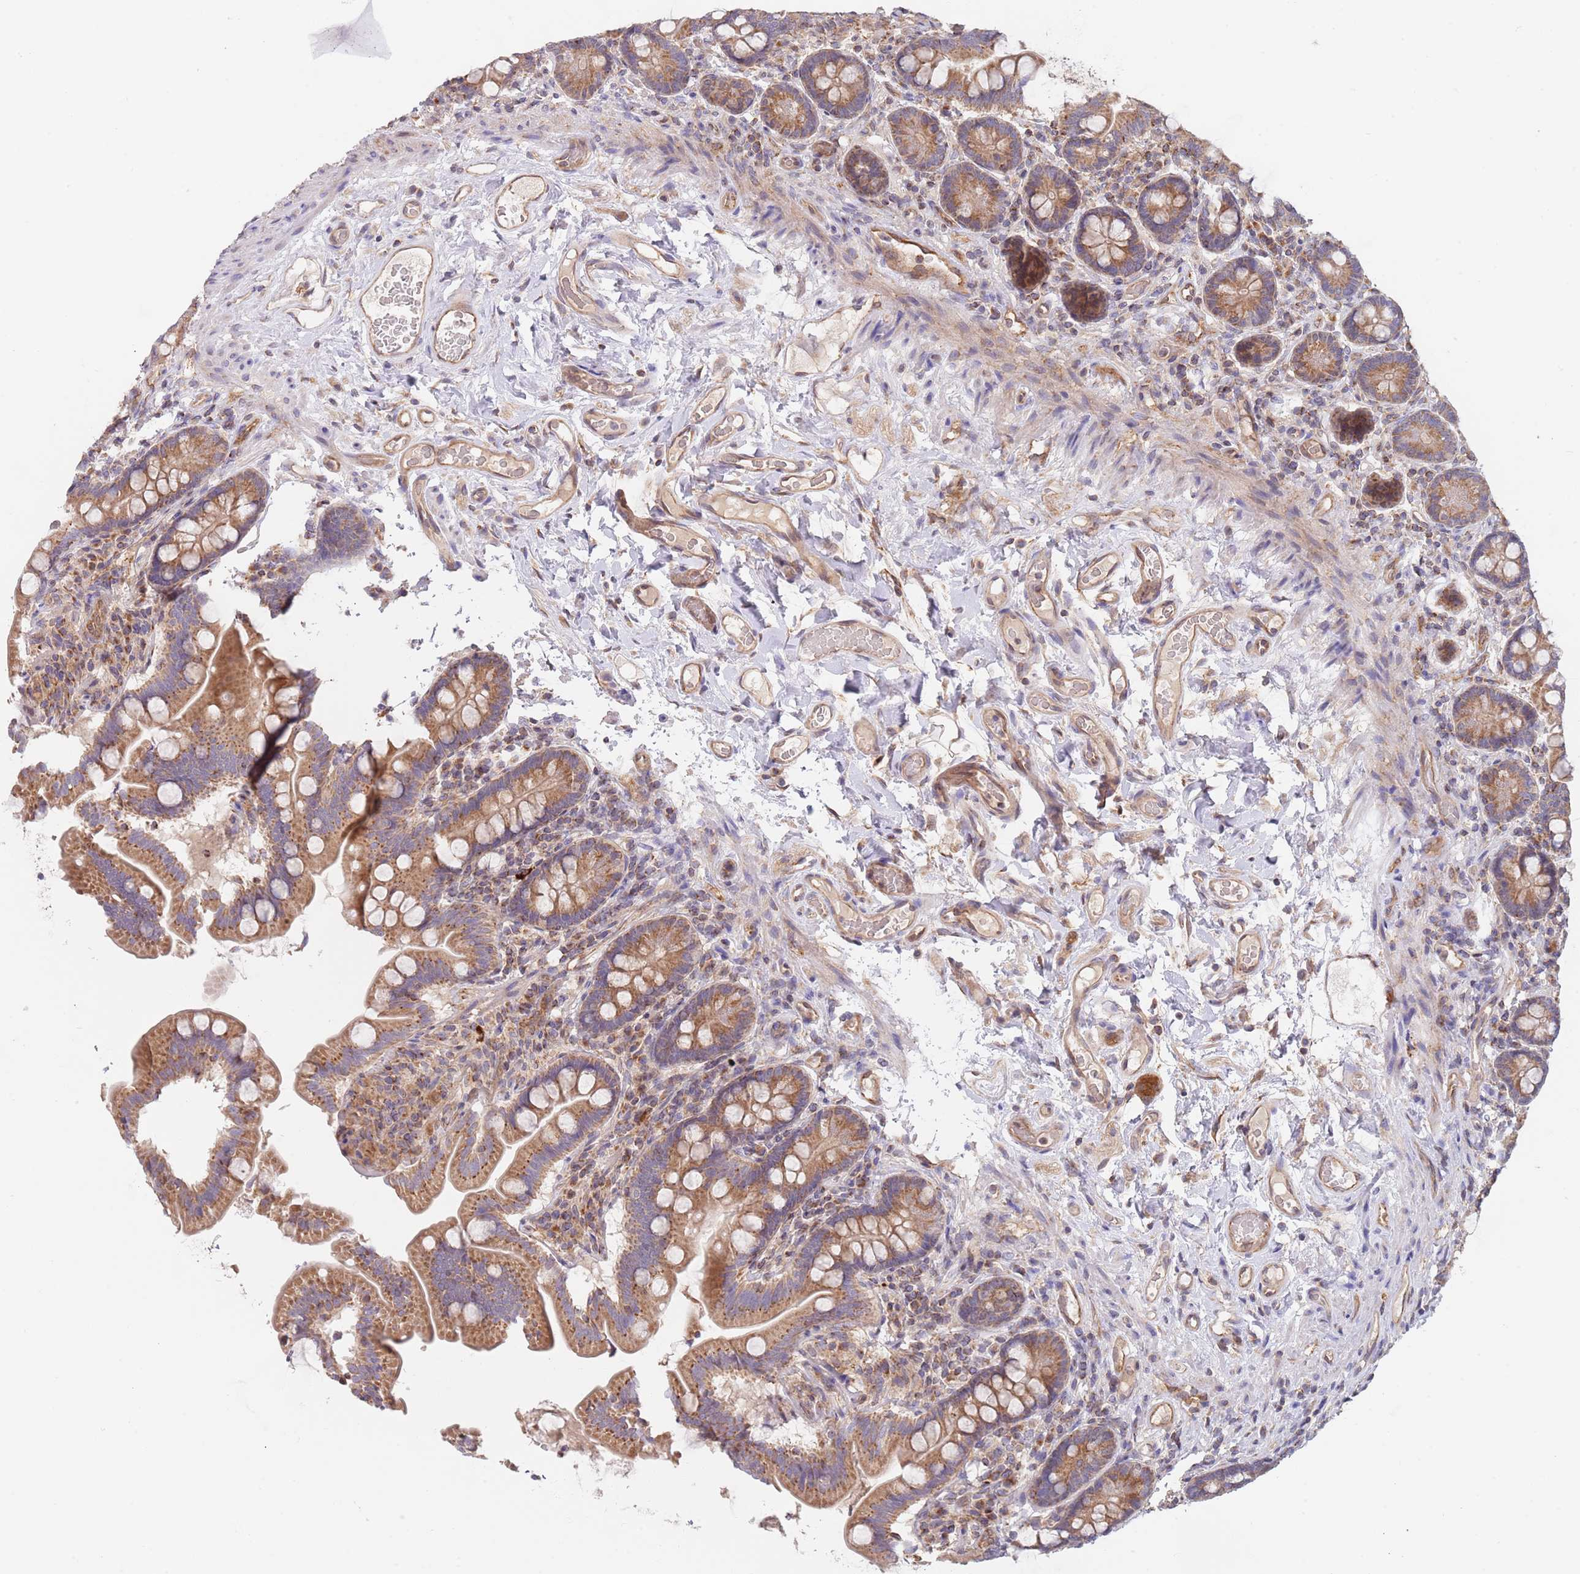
{"staining": {"intensity": "moderate", "quantity": ">75%", "location": "cytoplasmic/membranous"}, "tissue": "small intestine", "cell_type": "Glandular cells", "image_type": "normal", "snomed": [{"axis": "morphology", "description": "Normal tissue, NOS"}, {"axis": "topography", "description": "Small intestine"}], "caption": "Immunohistochemical staining of unremarkable human small intestine exhibits medium levels of moderate cytoplasmic/membranous positivity in approximately >75% of glandular cells.", "gene": "GUK1", "patient": {"sex": "female", "age": 64}}